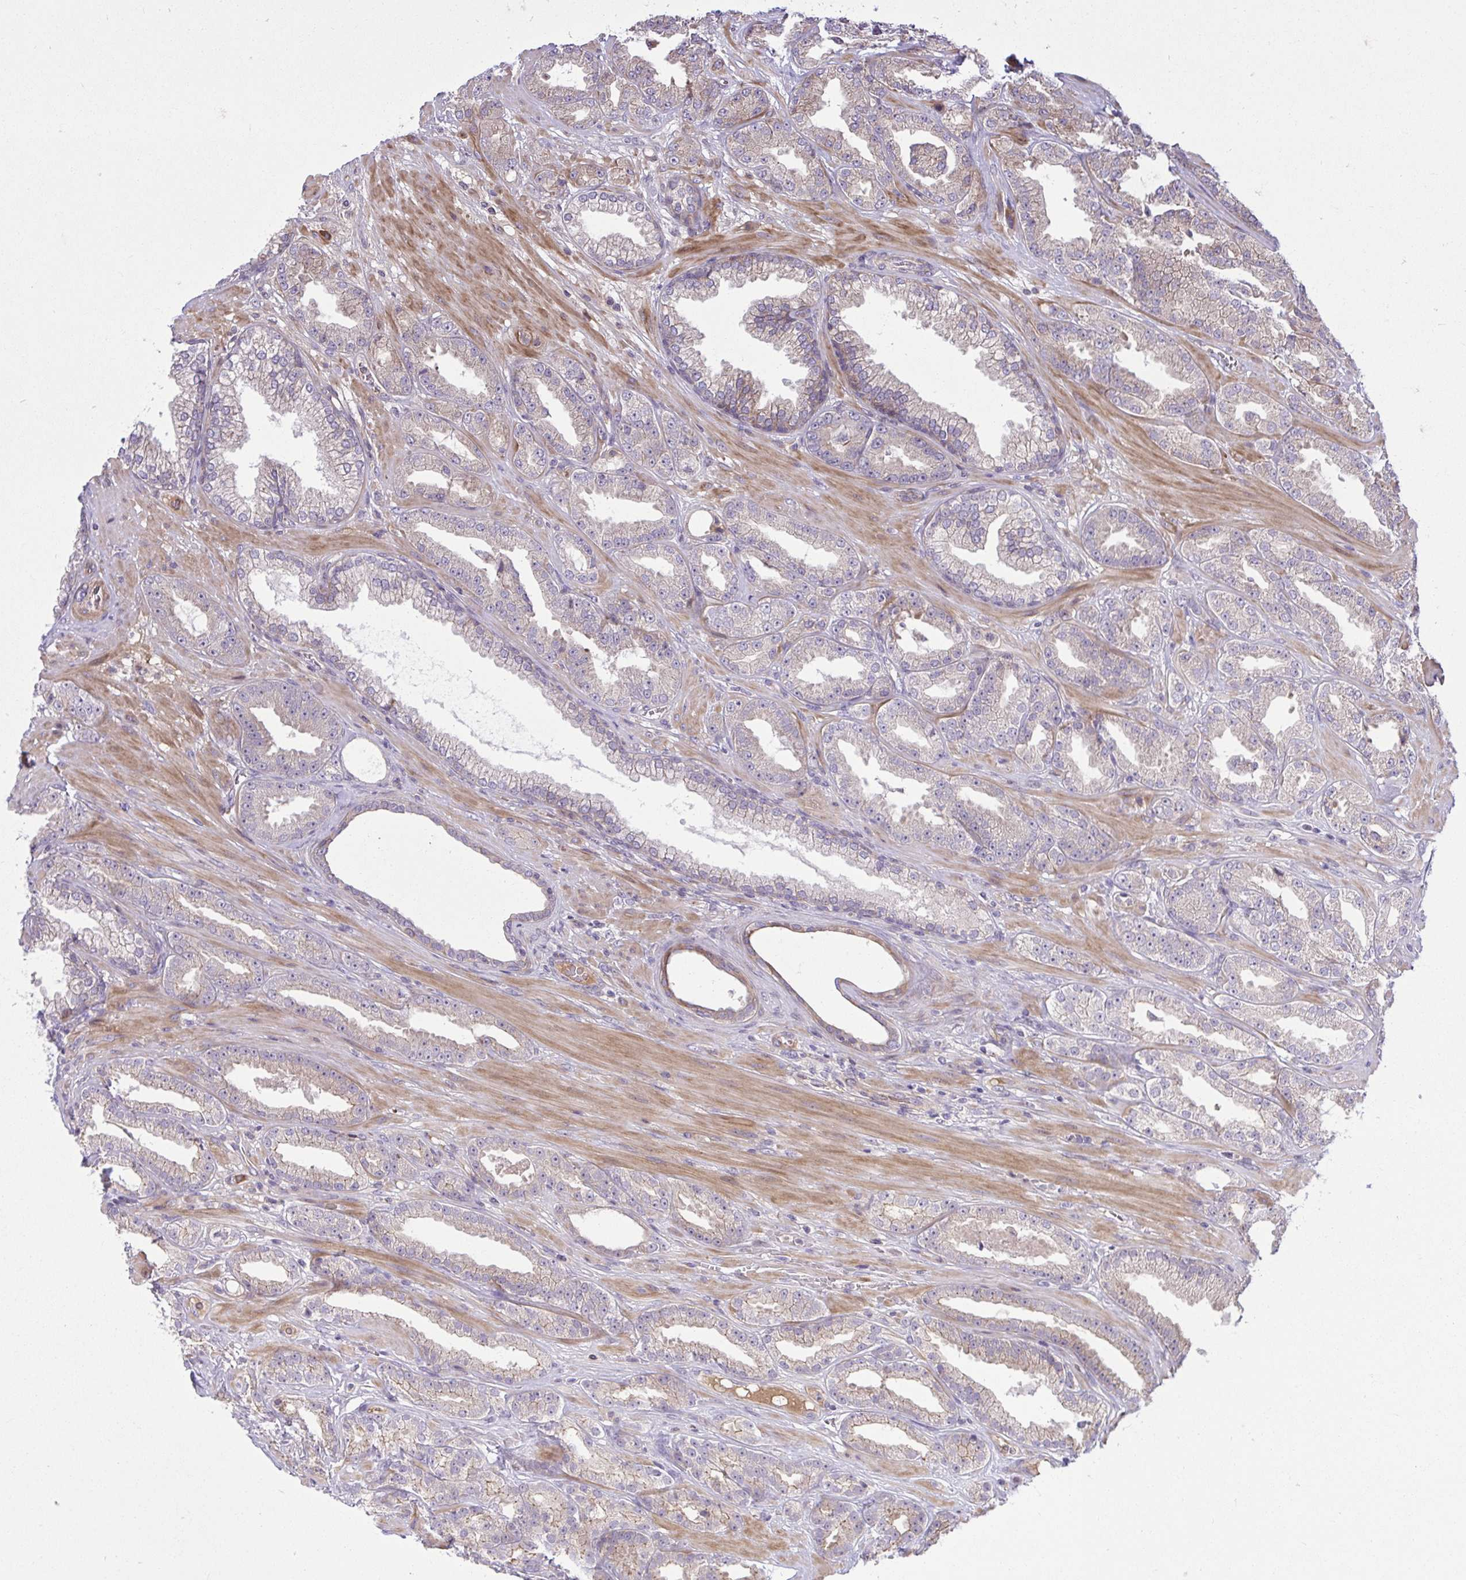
{"staining": {"intensity": "weak", "quantity": "<25%", "location": "cytoplasmic/membranous"}, "tissue": "prostate cancer", "cell_type": "Tumor cells", "image_type": "cancer", "snomed": [{"axis": "morphology", "description": "Adenocarcinoma, Low grade"}, {"axis": "topography", "description": "Prostate"}], "caption": "A photomicrograph of prostate low-grade adenocarcinoma stained for a protein reveals no brown staining in tumor cells. The staining was performed using DAB to visualize the protein expression in brown, while the nuclei were stained in blue with hematoxylin (Magnification: 20x).", "gene": "ZSCAN9", "patient": {"sex": "male", "age": 61}}